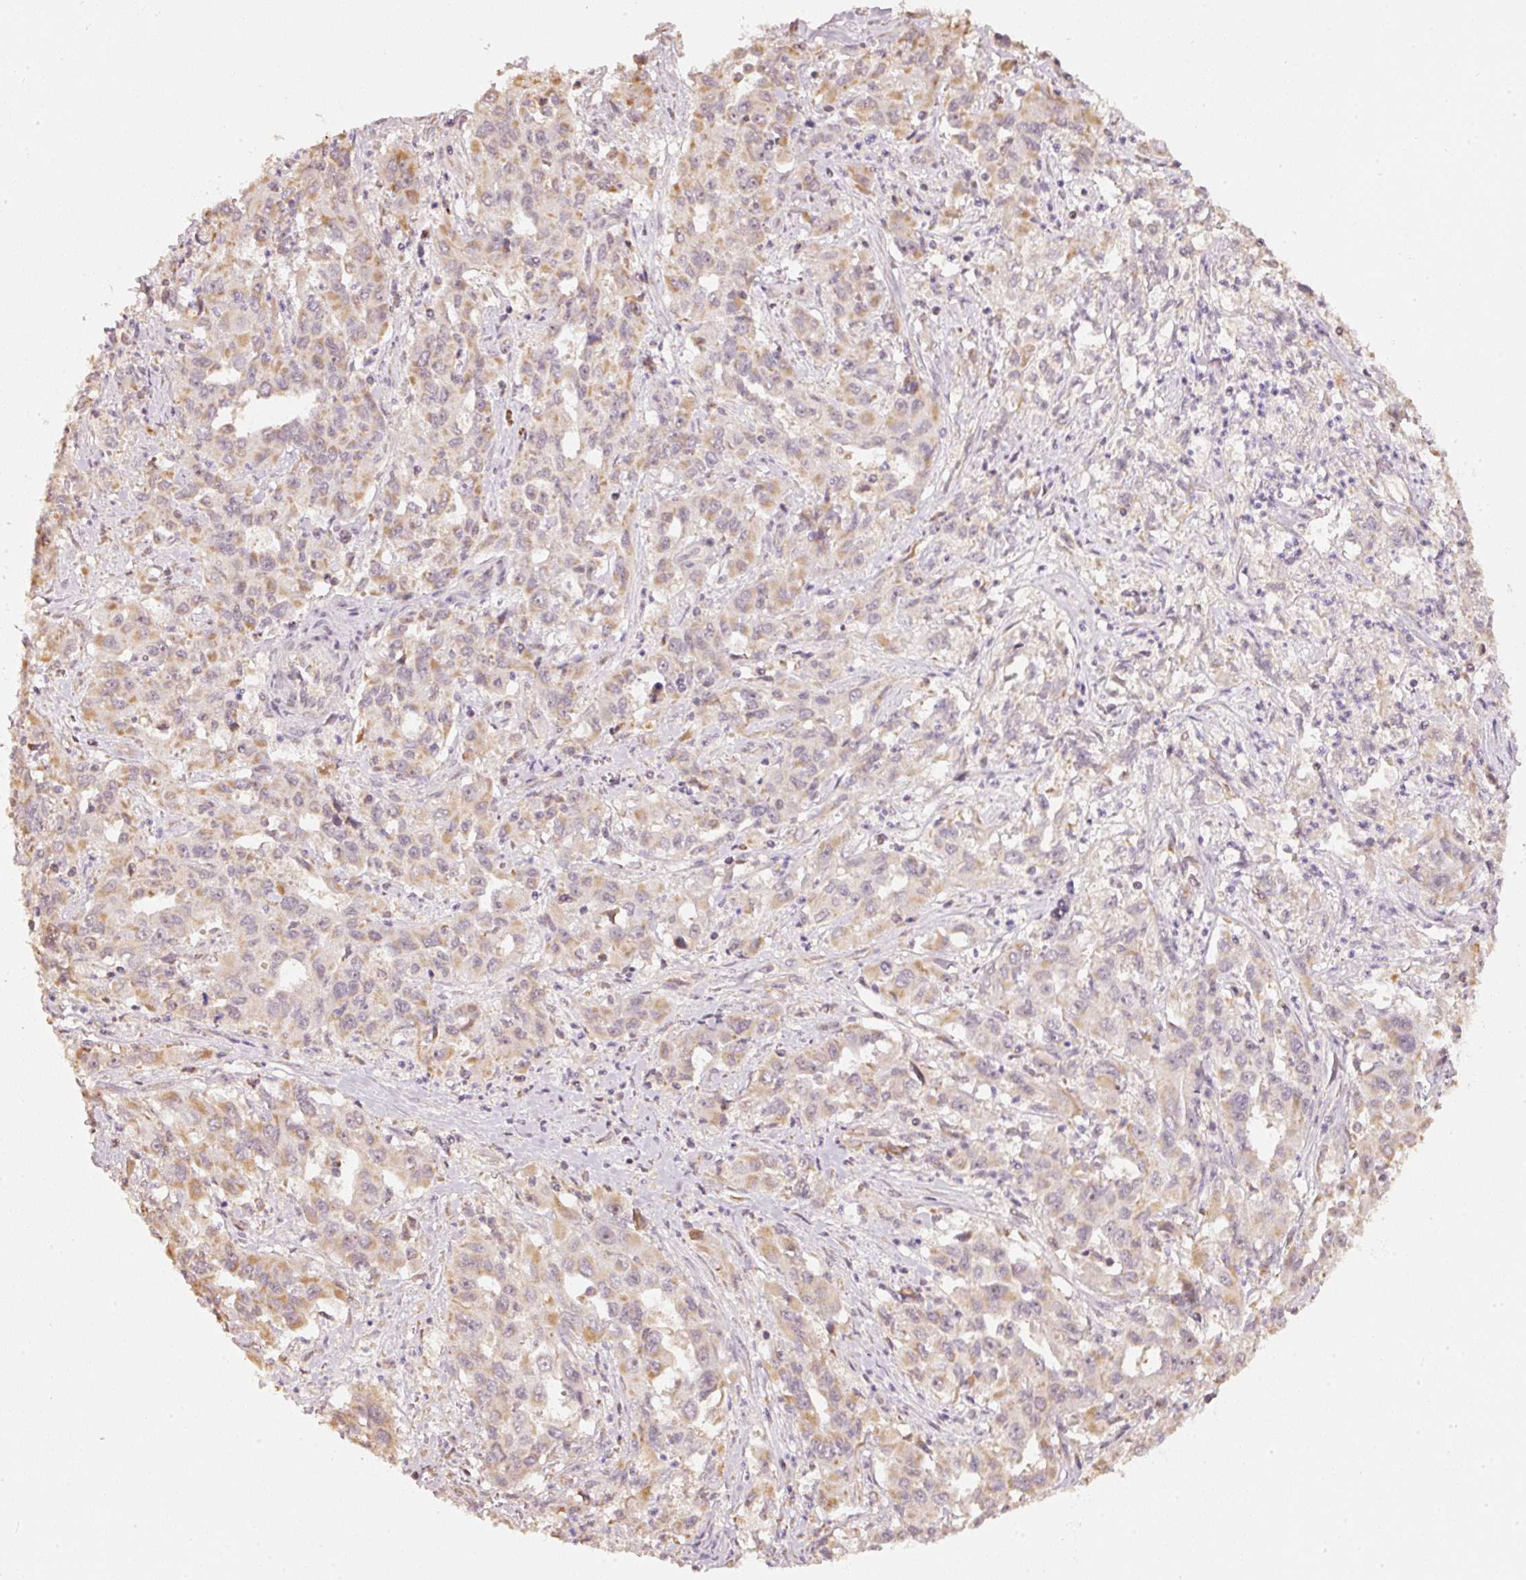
{"staining": {"intensity": "moderate", "quantity": "25%-75%", "location": "cytoplasmic/membranous"}, "tissue": "liver cancer", "cell_type": "Tumor cells", "image_type": "cancer", "snomed": [{"axis": "morphology", "description": "Carcinoma, Hepatocellular, NOS"}, {"axis": "topography", "description": "Liver"}], "caption": "DAB (3,3'-diaminobenzidine) immunohistochemical staining of human liver hepatocellular carcinoma demonstrates moderate cytoplasmic/membranous protein staining in approximately 25%-75% of tumor cells.", "gene": "RAB35", "patient": {"sex": "male", "age": 63}}